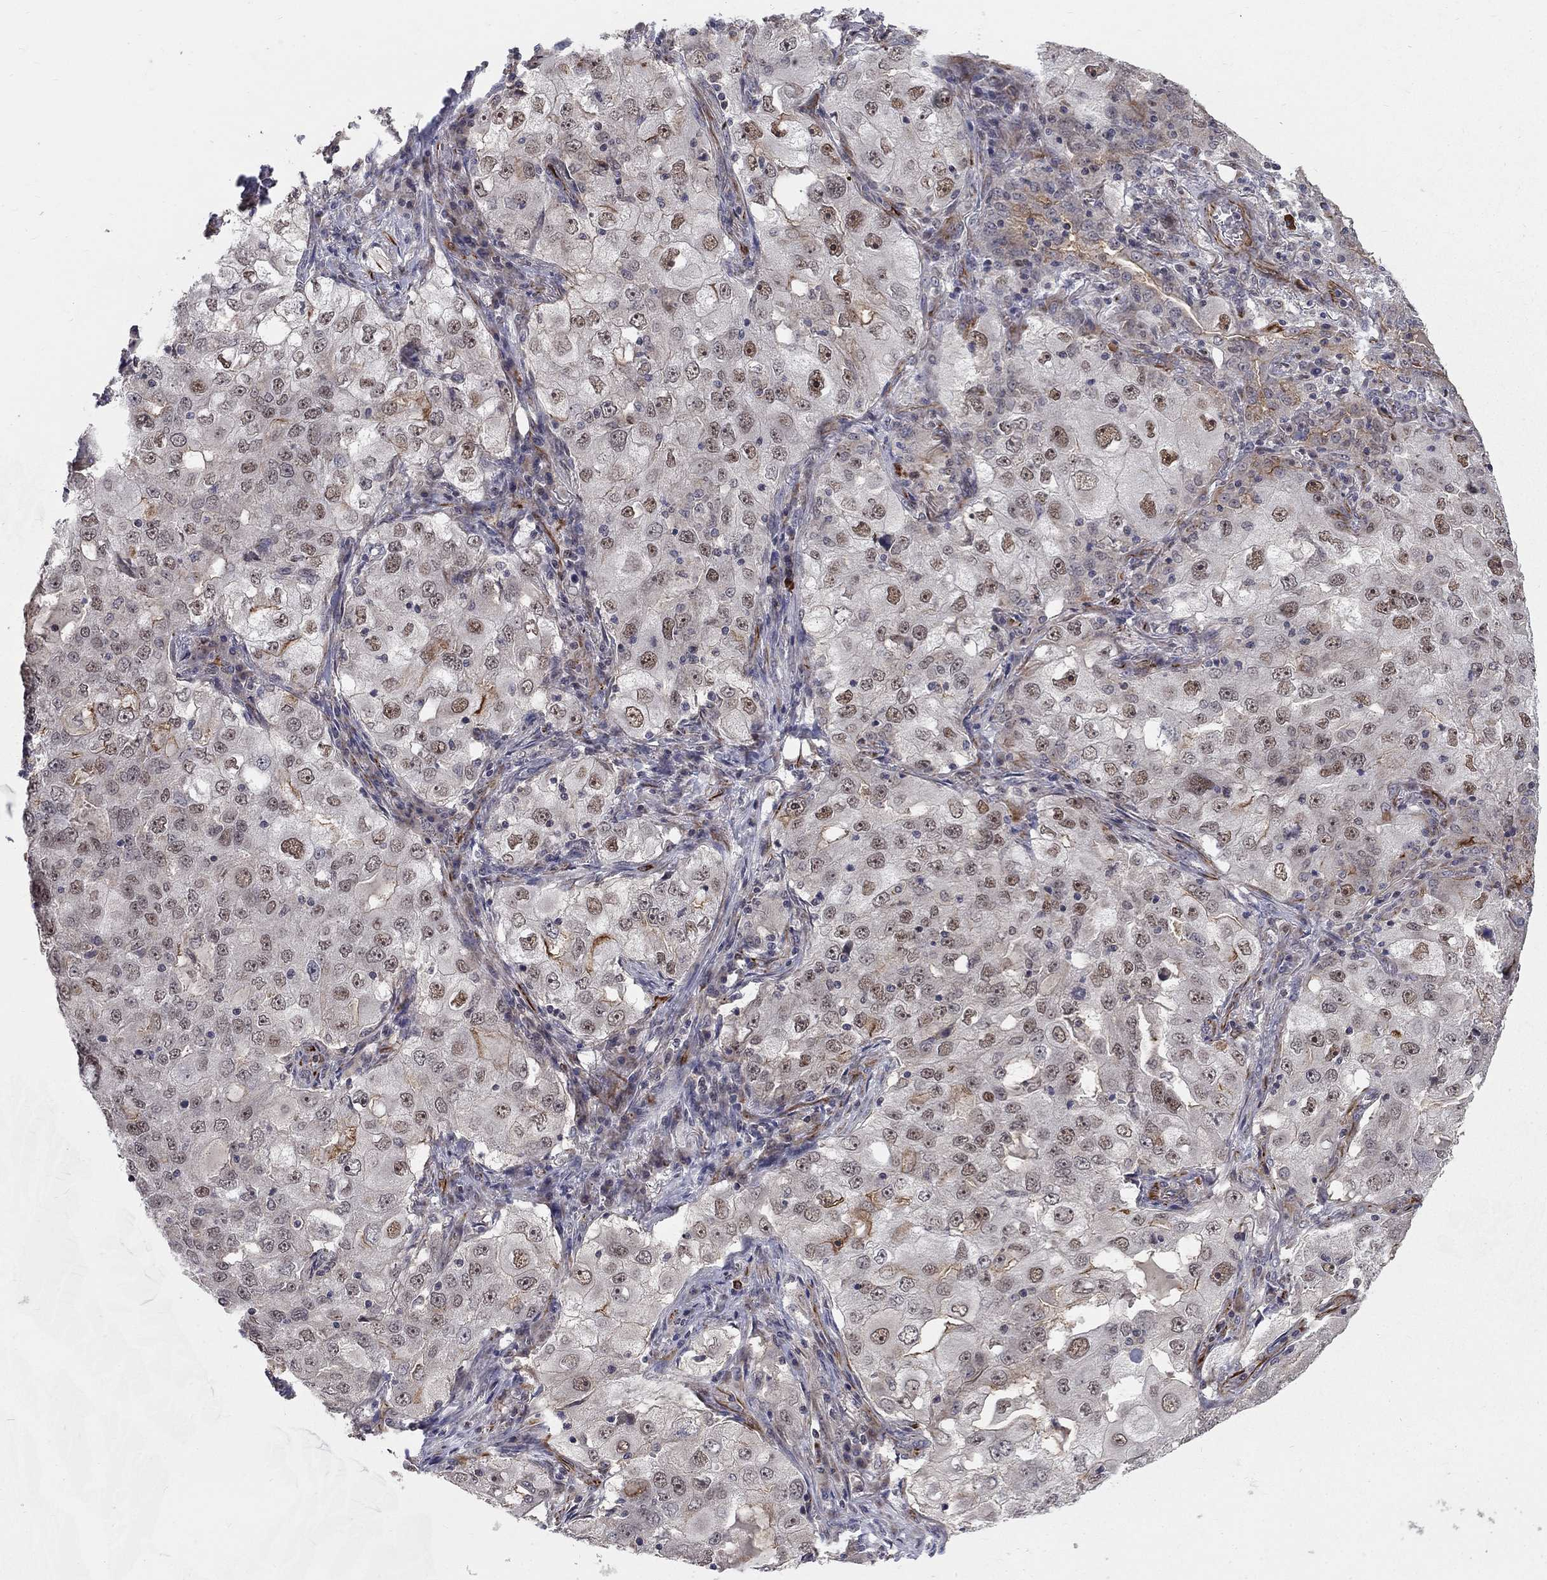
{"staining": {"intensity": "moderate", "quantity": "<25%", "location": "nuclear"}, "tissue": "lung cancer", "cell_type": "Tumor cells", "image_type": "cancer", "snomed": [{"axis": "morphology", "description": "Adenocarcinoma, NOS"}, {"axis": "topography", "description": "Lung"}], "caption": "Protein analysis of adenocarcinoma (lung) tissue exhibits moderate nuclear positivity in about <25% of tumor cells.", "gene": "MSRA", "patient": {"sex": "female", "age": 61}}